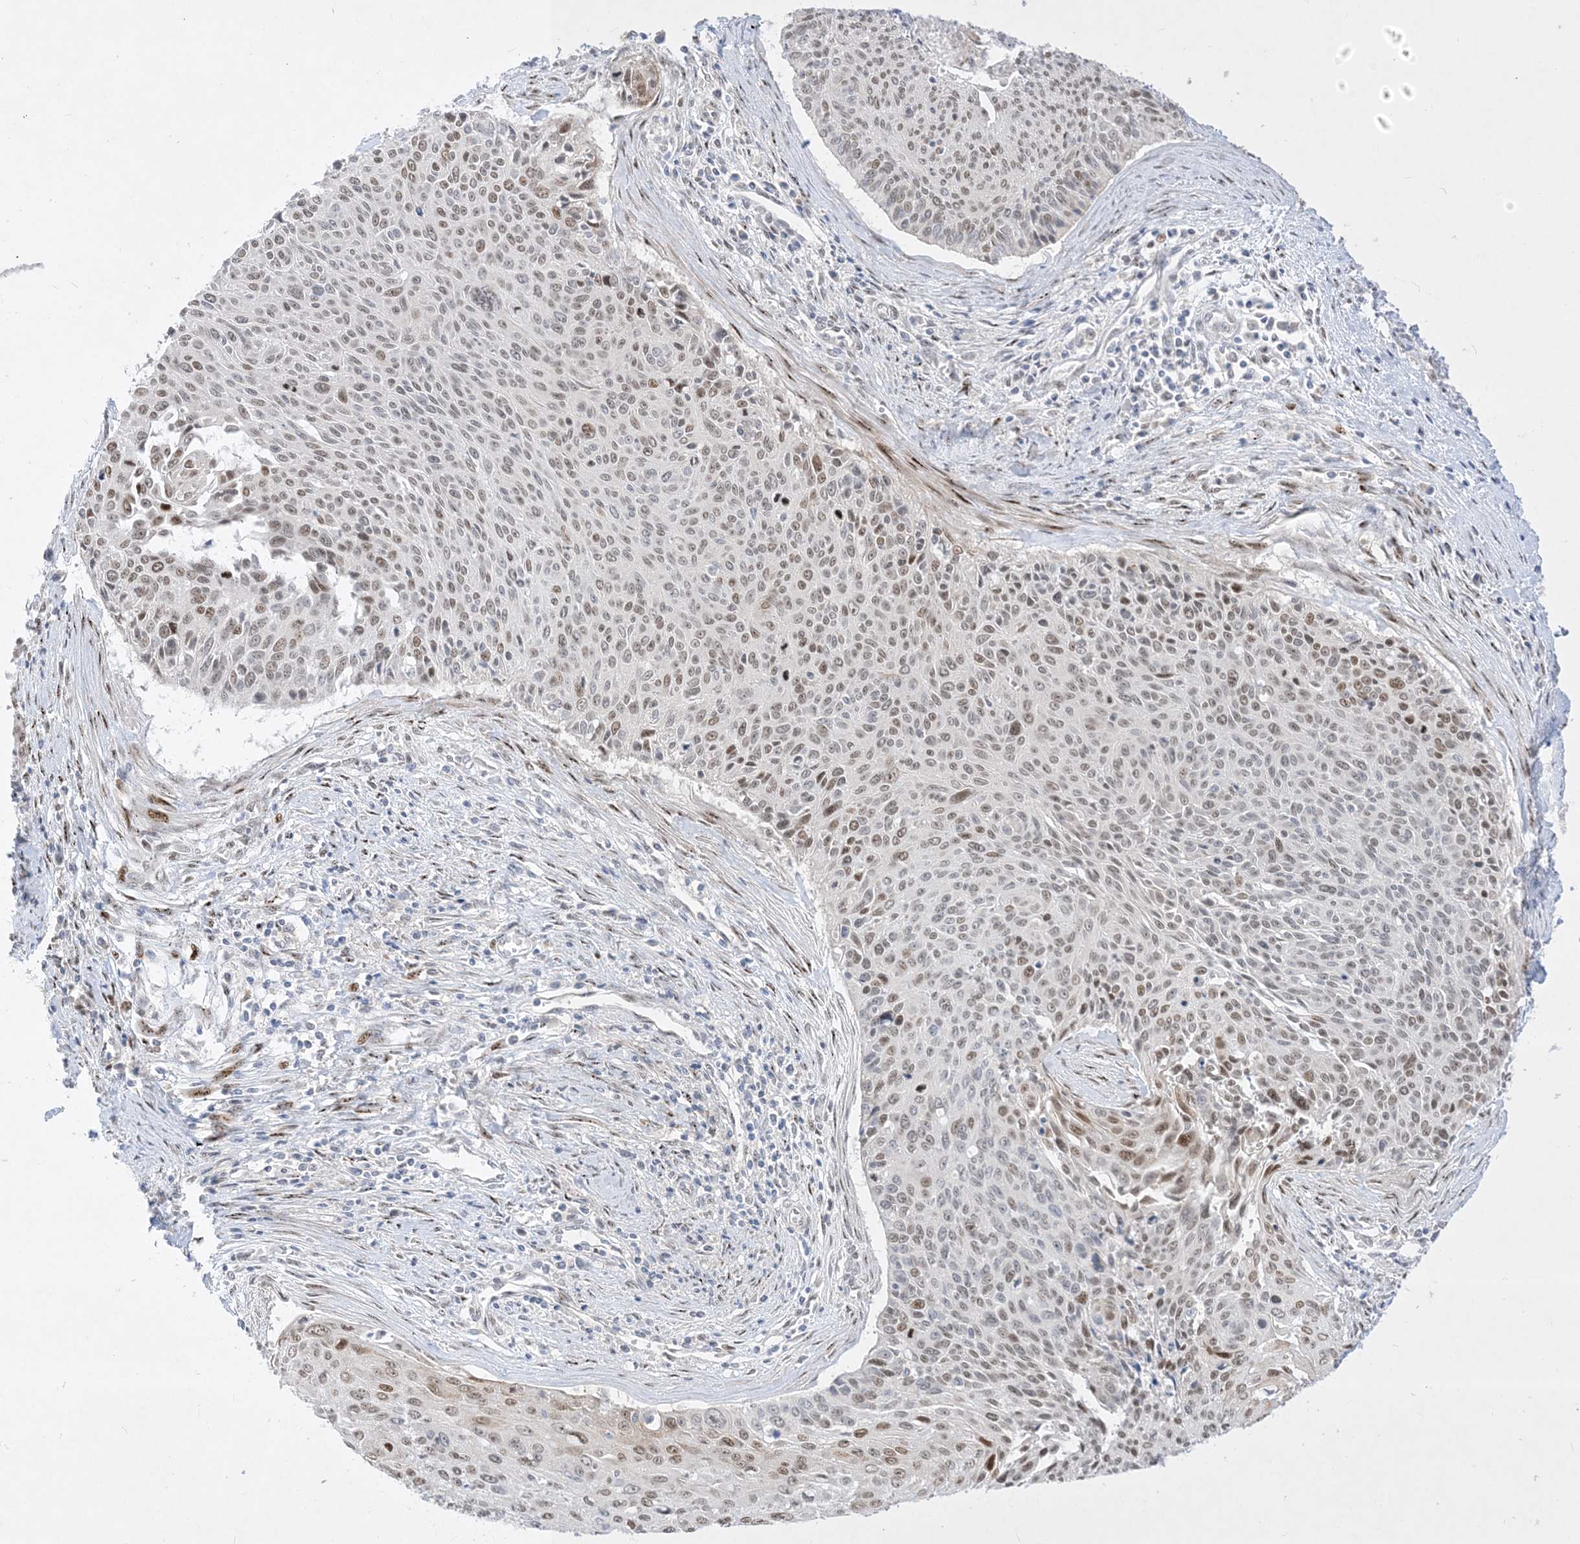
{"staining": {"intensity": "moderate", "quantity": ">75%", "location": "nuclear"}, "tissue": "cervical cancer", "cell_type": "Tumor cells", "image_type": "cancer", "snomed": [{"axis": "morphology", "description": "Squamous cell carcinoma, NOS"}, {"axis": "topography", "description": "Cervix"}], "caption": "Cervical cancer tissue exhibits moderate nuclear positivity in approximately >75% of tumor cells, visualized by immunohistochemistry.", "gene": "BHLHE40", "patient": {"sex": "female", "age": 55}}